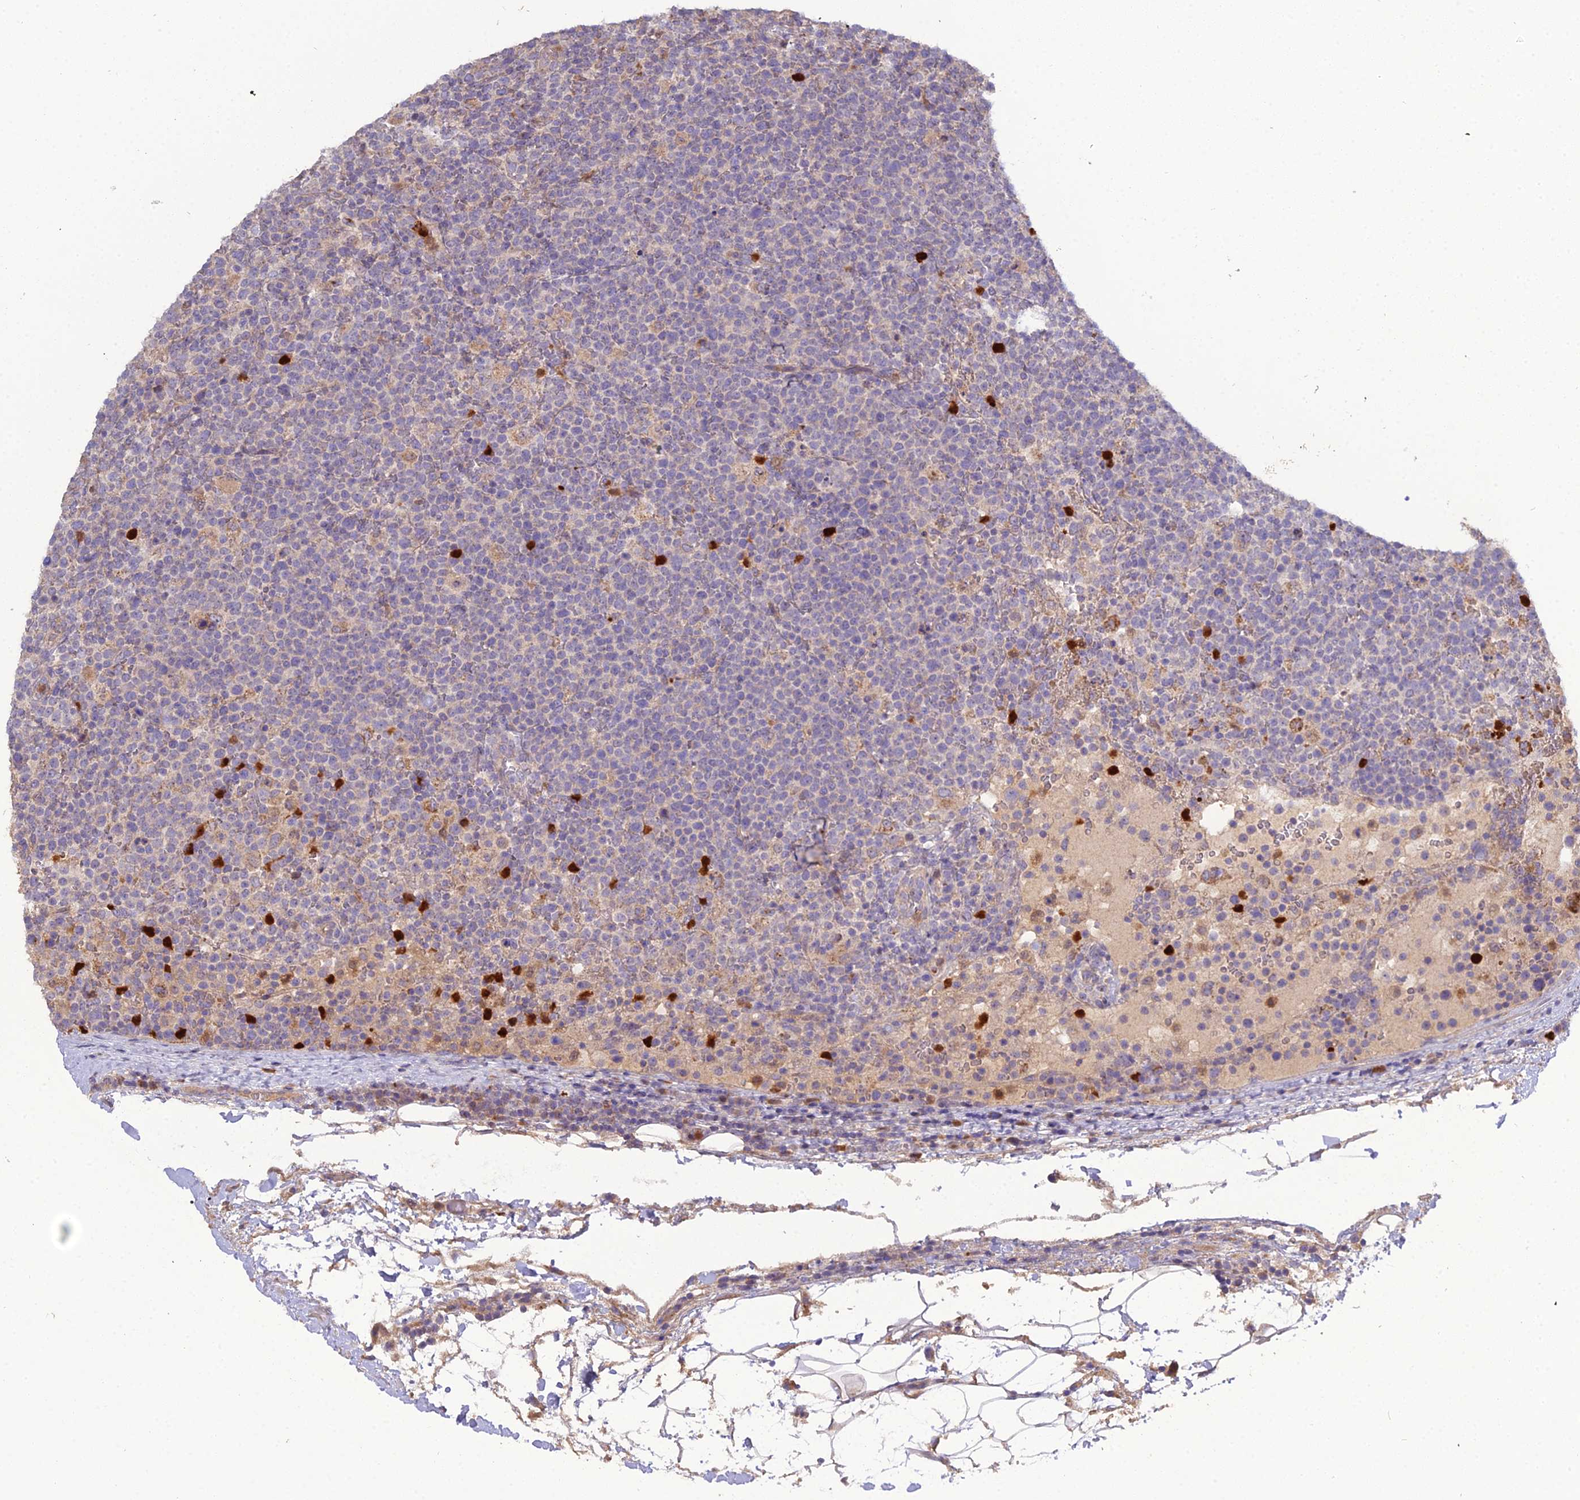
{"staining": {"intensity": "negative", "quantity": "none", "location": "none"}, "tissue": "lymphoma", "cell_type": "Tumor cells", "image_type": "cancer", "snomed": [{"axis": "morphology", "description": "Malignant lymphoma, non-Hodgkin's type, High grade"}, {"axis": "topography", "description": "Lymph node"}], "caption": "Immunohistochemistry micrograph of neoplastic tissue: high-grade malignant lymphoma, non-Hodgkin's type stained with DAB reveals no significant protein expression in tumor cells. Brightfield microscopy of immunohistochemistry stained with DAB (3,3'-diaminobenzidine) (brown) and hematoxylin (blue), captured at high magnification.", "gene": "EID2", "patient": {"sex": "male", "age": 61}}